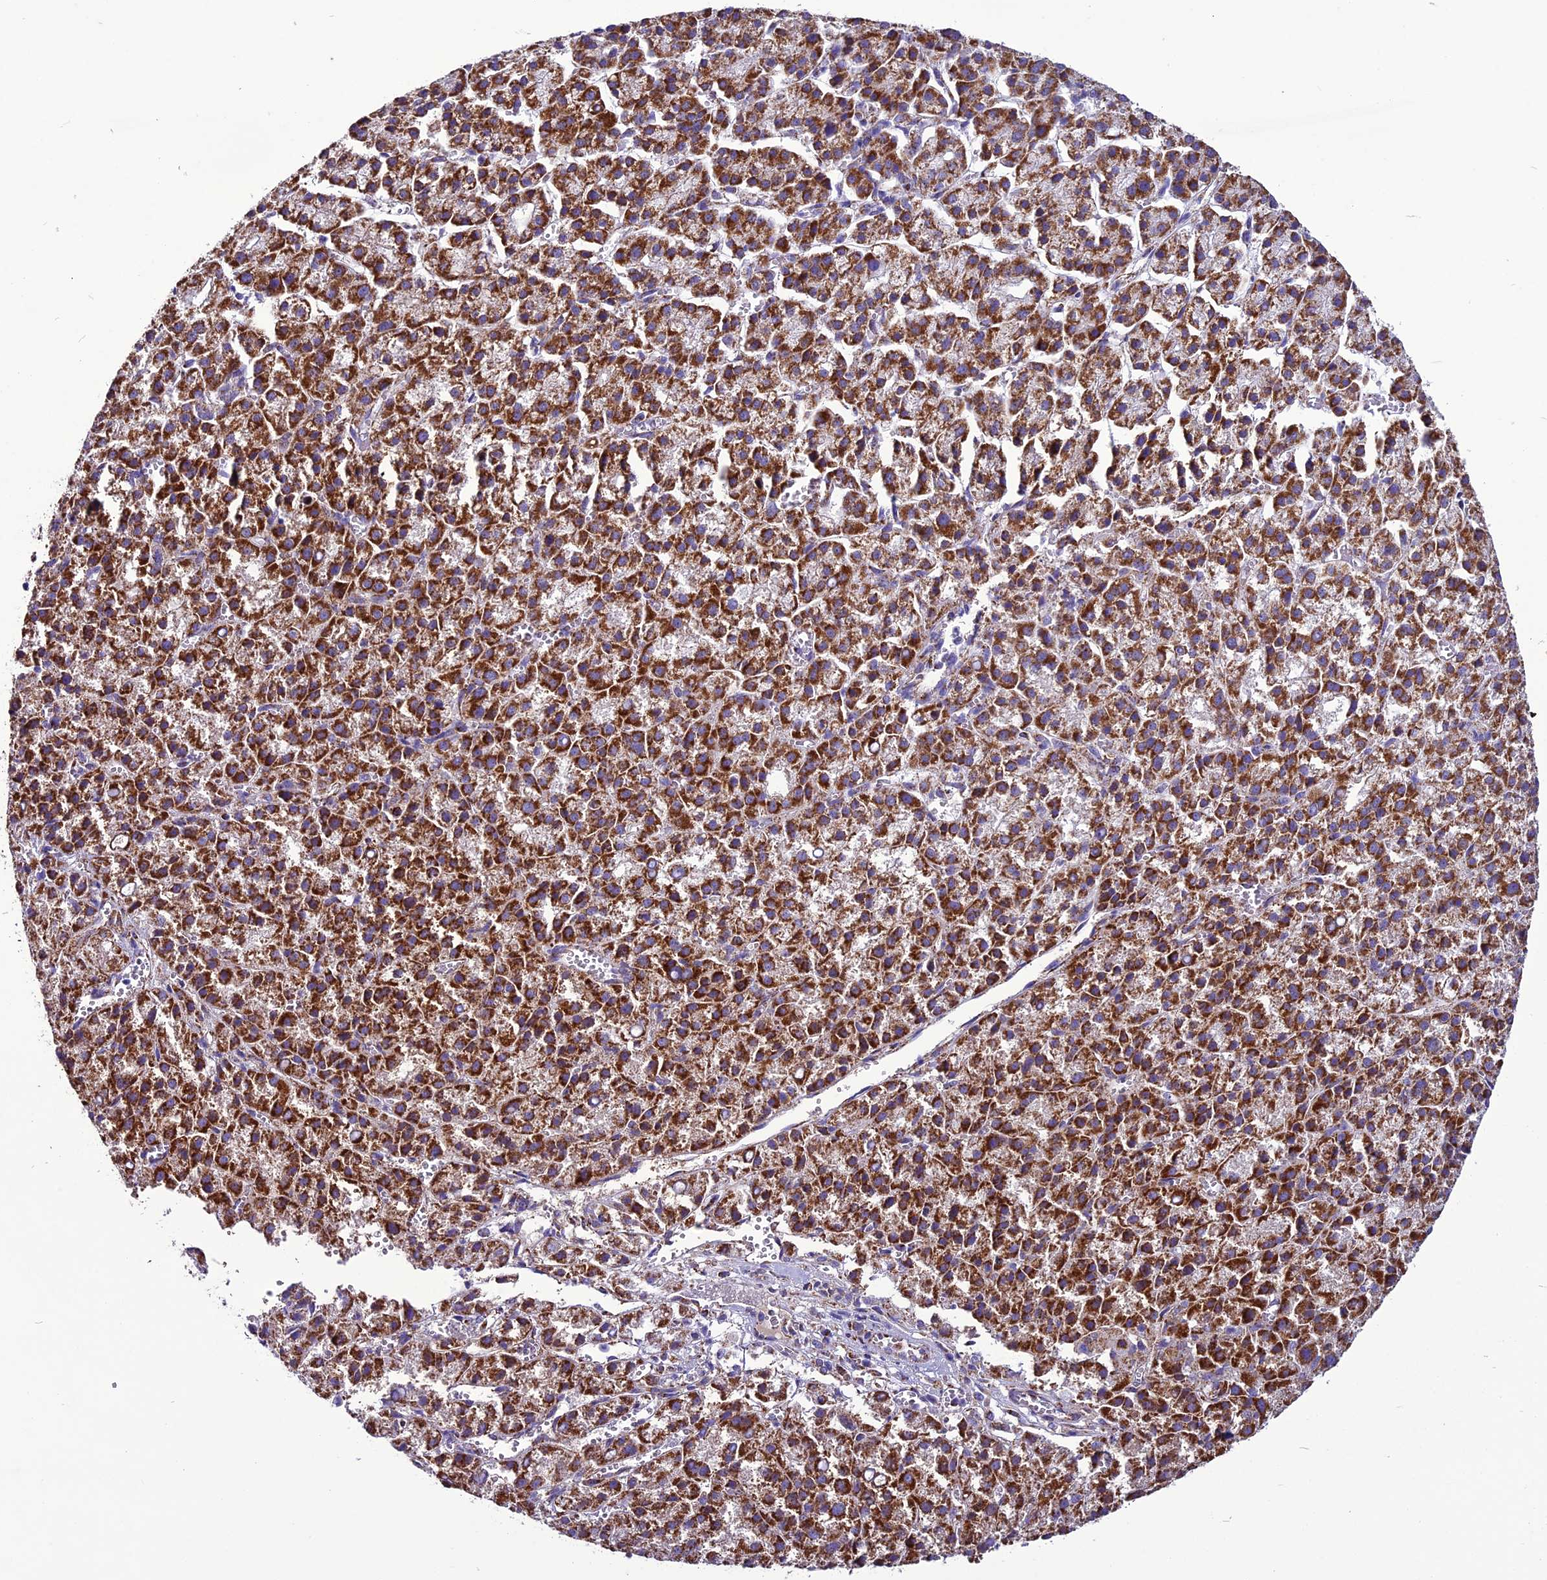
{"staining": {"intensity": "strong", "quantity": ">75%", "location": "cytoplasmic/membranous"}, "tissue": "liver cancer", "cell_type": "Tumor cells", "image_type": "cancer", "snomed": [{"axis": "morphology", "description": "Carcinoma, Hepatocellular, NOS"}, {"axis": "topography", "description": "Liver"}], "caption": "Strong cytoplasmic/membranous protein positivity is appreciated in about >75% of tumor cells in liver cancer (hepatocellular carcinoma). (IHC, brightfield microscopy, high magnification).", "gene": "ICA1L", "patient": {"sex": "female", "age": 58}}